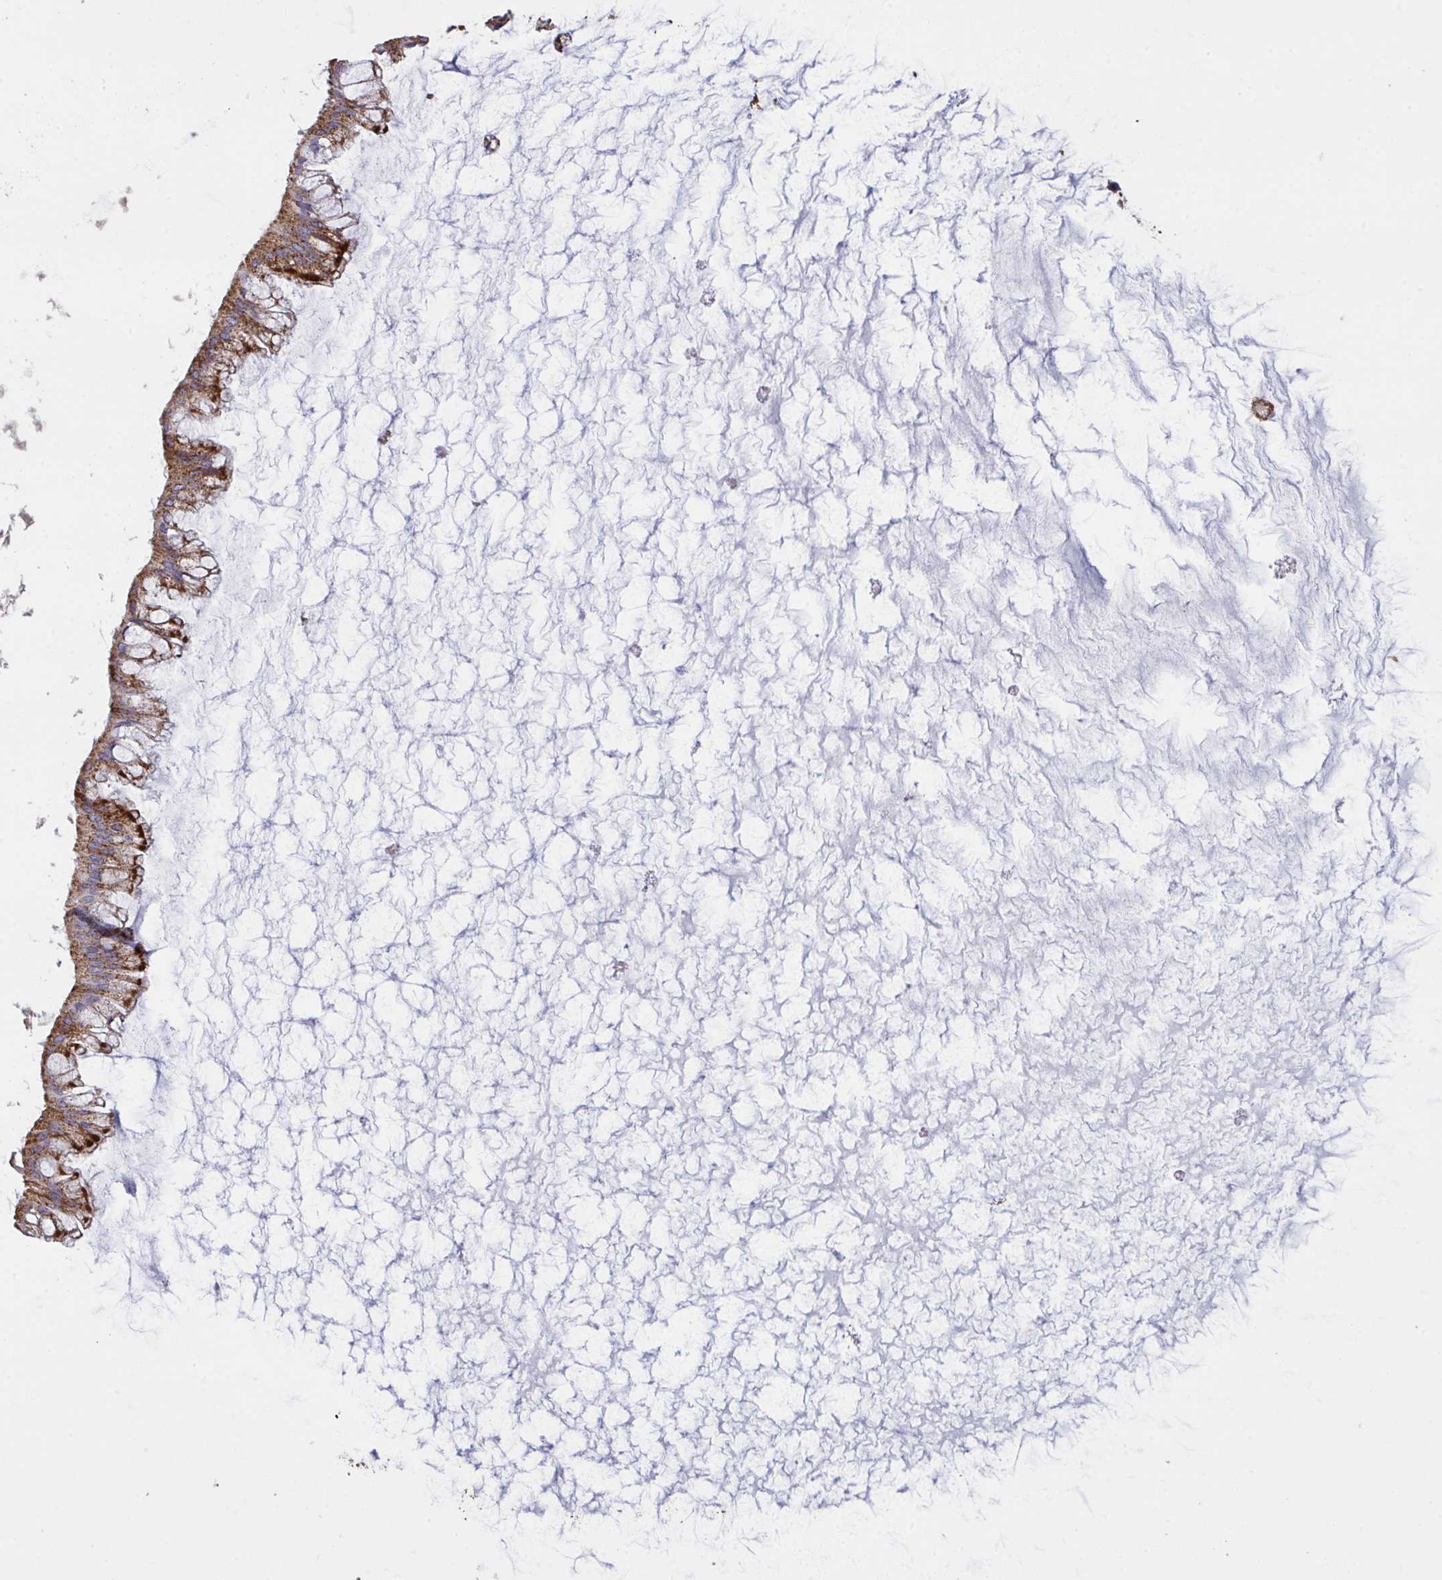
{"staining": {"intensity": "strong", "quantity": ">75%", "location": "cytoplasmic/membranous"}, "tissue": "ovarian cancer", "cell_type": "Tumor cells", "image_type": "cancer", "snomed": [{"axis": "morphology", "description": "Cystadenocarcinoma, mucinous, NOS"}, {"axis": "topography", "description": "Ovary"}], "caption": "High-magnification brightfield microscopy of ovarian mucinous cystadenocarcinoma stained with DAB (3,3'-diaminobenzidine) (brown) and counterstained with hematoxylin (blue). tumor cells exhibit strong cytoplasmic/membranous positivity is identified in approximately>75% of cells.", "gene": "MICOS10", "patient": {"sex": "female", "age": 73}}